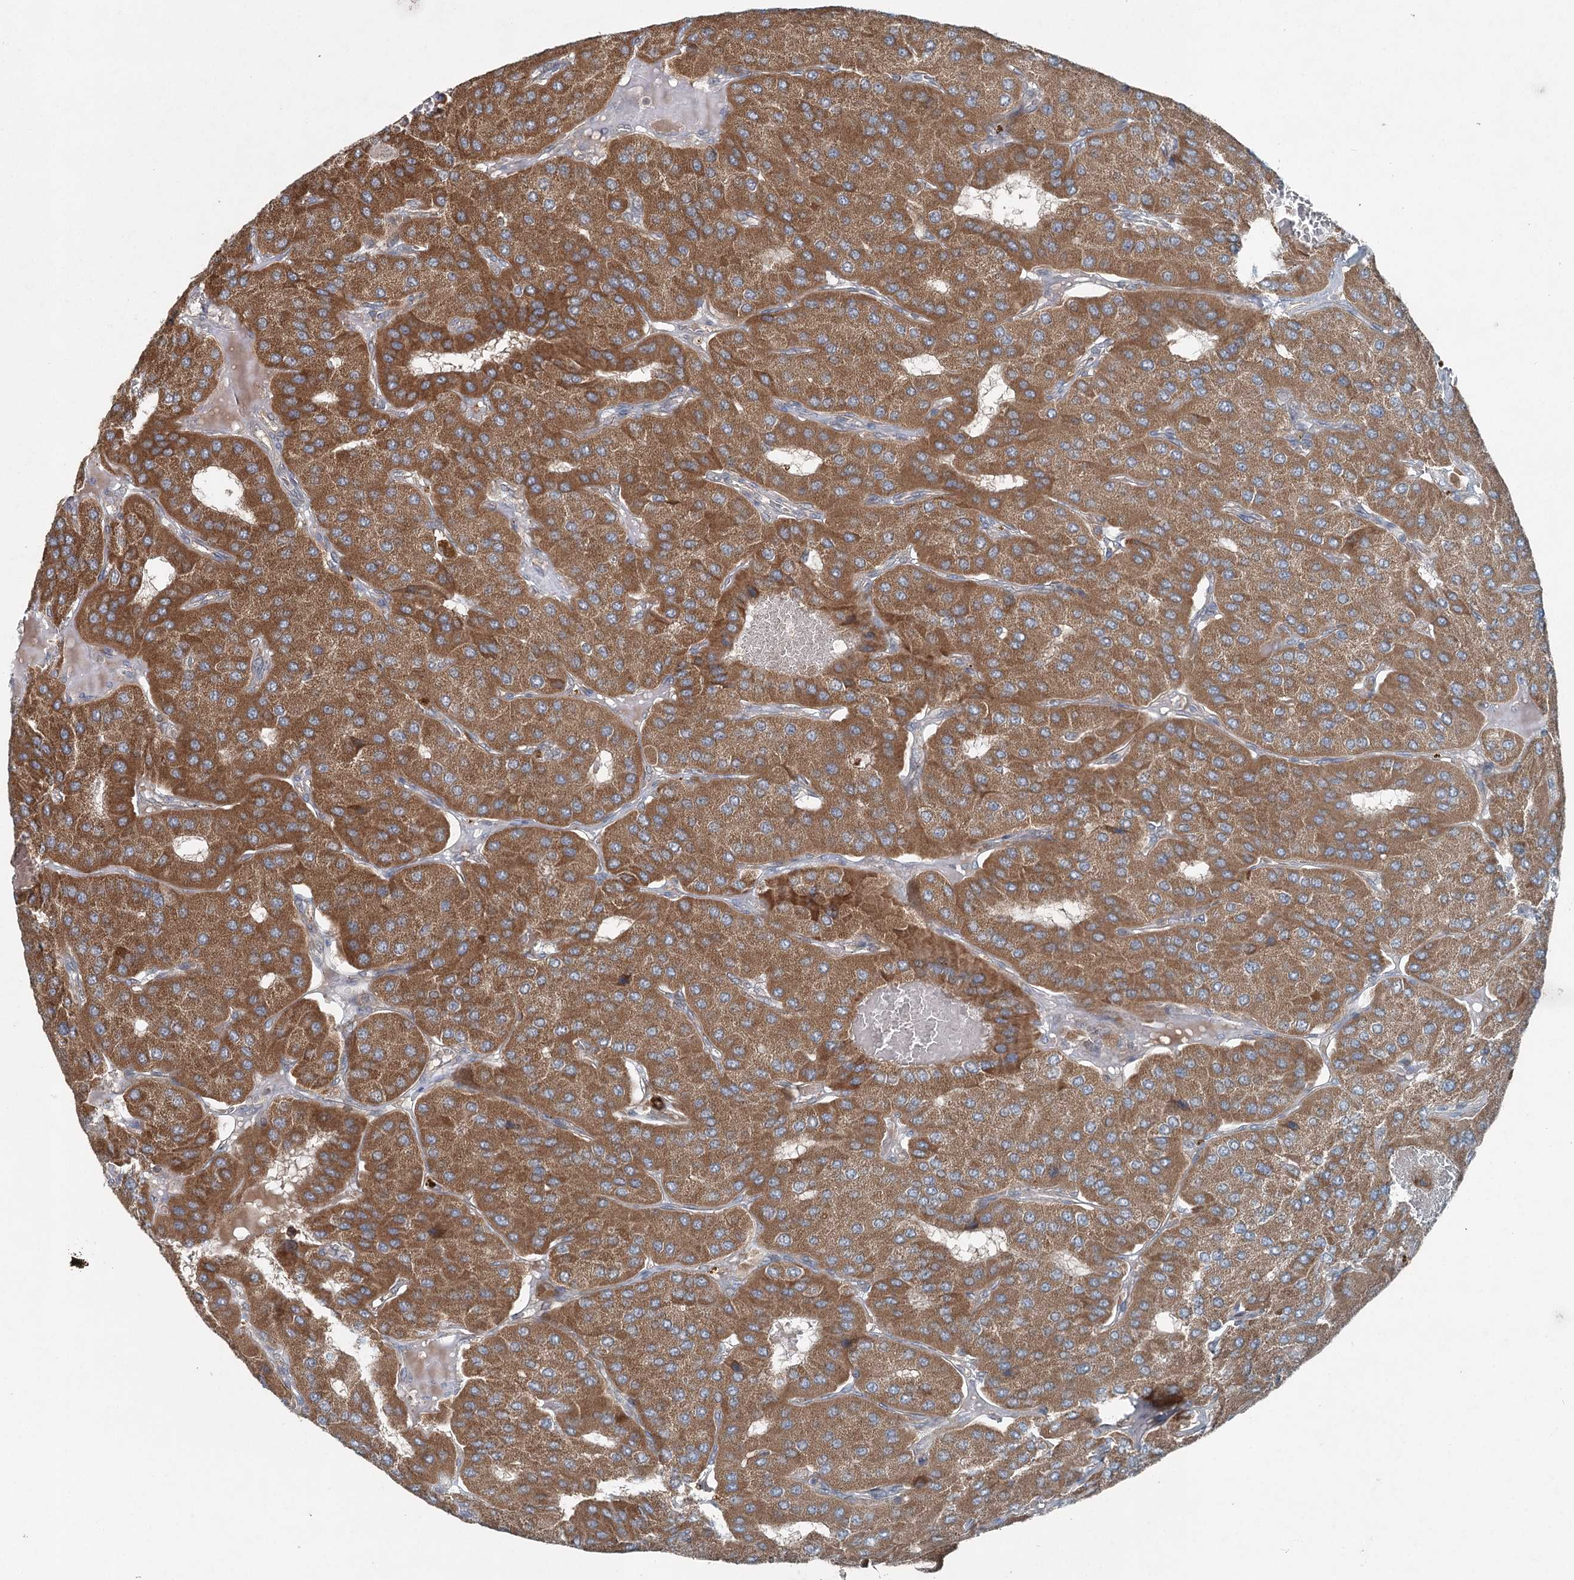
{"staining": {"intensity": "moderate", "quantity": ">75%", "location": "cytoplasmic/membranous"}, "tissue": "parathyroid gland", "cell_type": "Glandular cells", "image_type": "normal", "snomed": [{"axis": "morphology", "description": "Normal tissue, NOS"}, {"axis": "morphology", "description": "Adenoma, NOS"}, {"axis": "topography", "description": "Parathyroid gland"}], "caption": "A brown stain highlights moderate cytoplasmic/membranous expression of a protein in glandular cells of normal parathyroid gland. The staining was performed using DAB (3,3'-diaminobenzidine) to visualize the protein expression in brown, while the nuclei were stained in blue with hematoxylin (Magnification: 20x).", "gene": "SKIC3", "patient": {"sex": "female", "age": 86}}